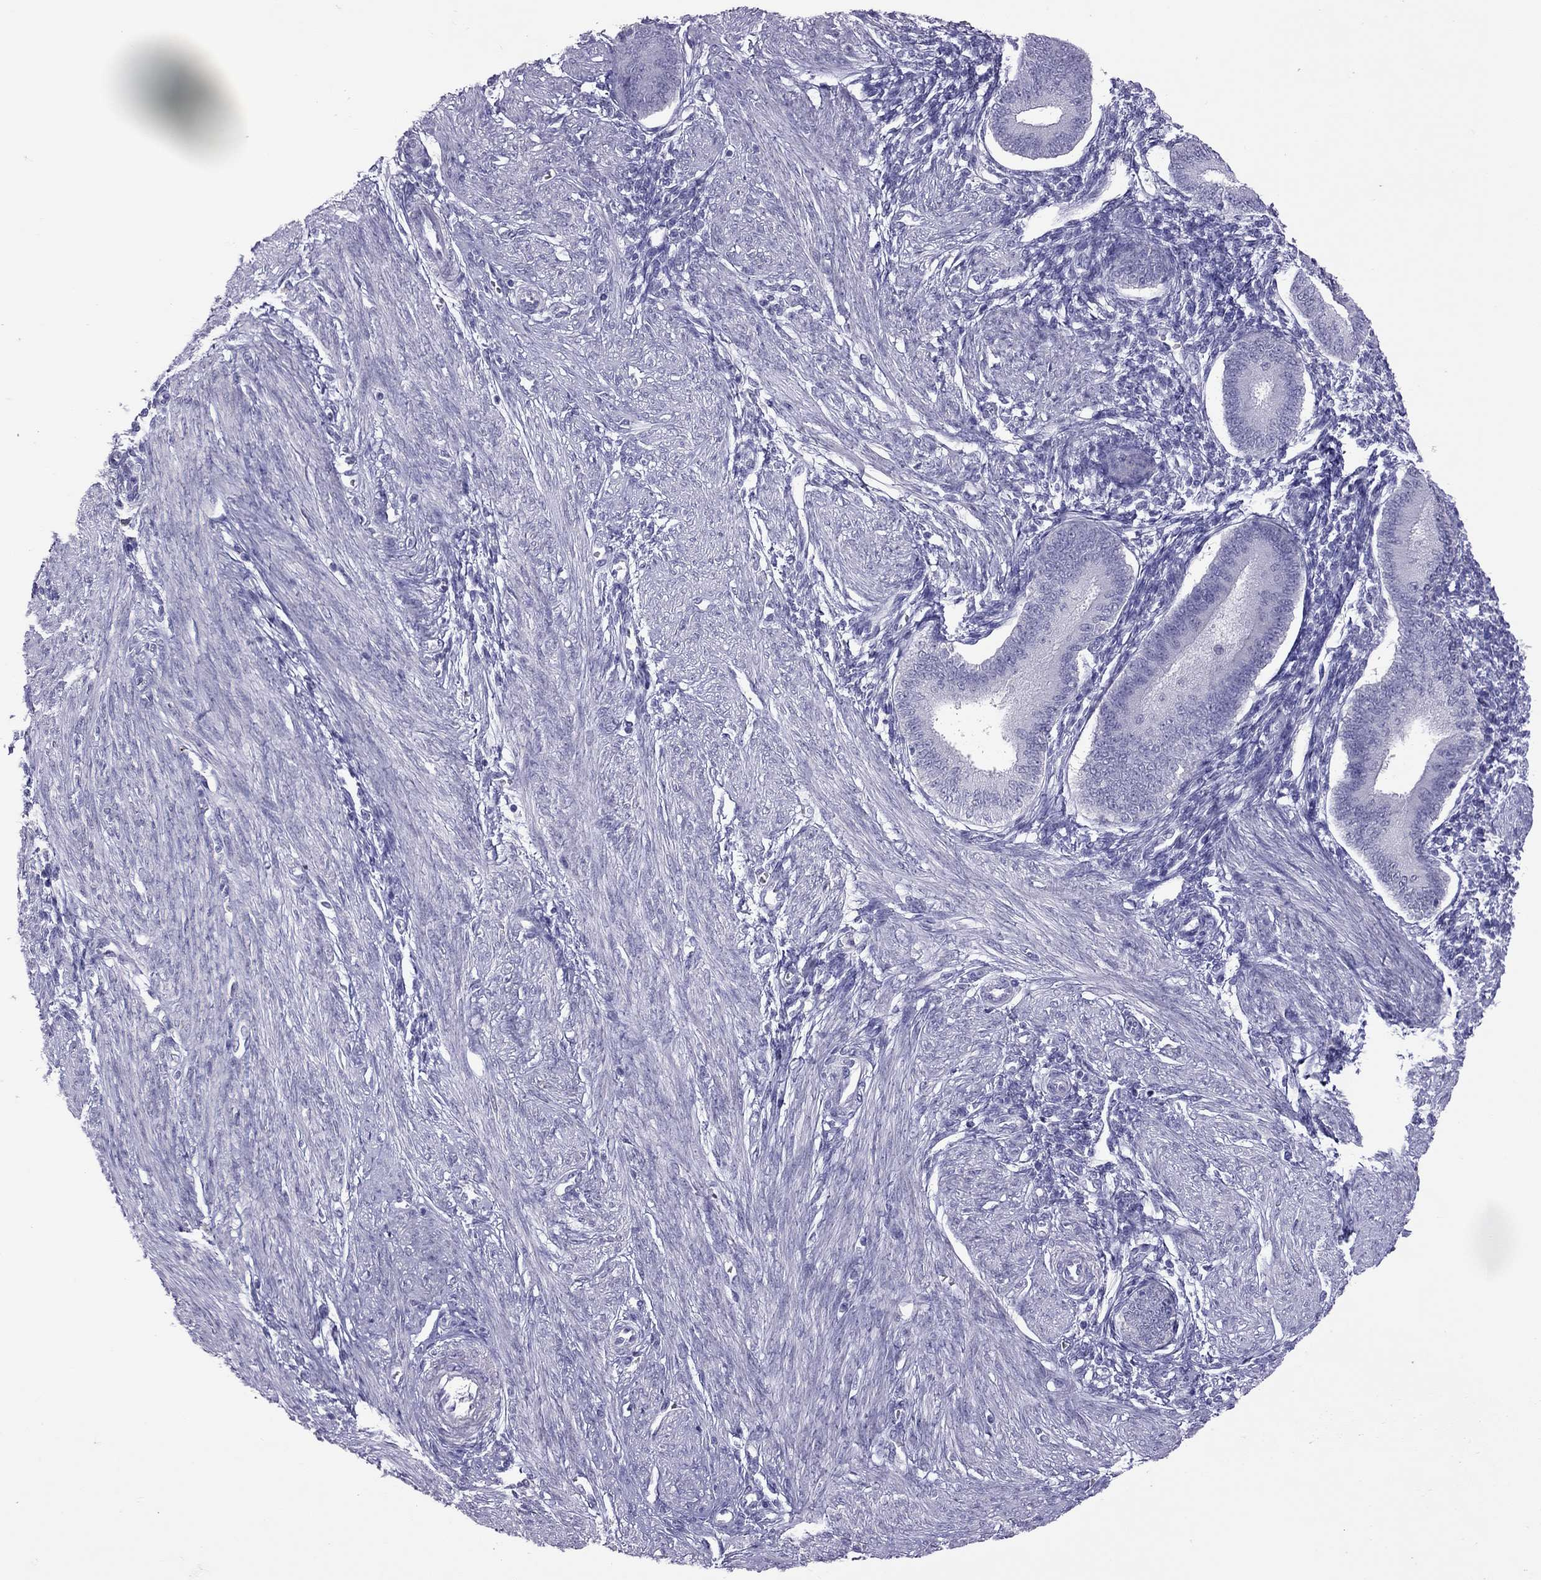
{"staining": {"intensity": "negative", "quantity": "none", "location": "none"}, "tissue": "endometrium", "cell_type": "Cells in endometrial stroma", "image_type": "normal", "snomed": [{"axis": "morphology", "description": "Normal tissue, NOS"}, {"axis": "topography", "description": "Endometrium"}], "caption": "Immunohistochemistry (IHC) micrograph of unremarkable endometrium: endometrium stained with DAB (3,3'-diaminobenzidine) demonstrates no significant protein positivity in cells in endometrial stroma. The staining is performed using DAB (3,3'-diaminobenzidine) brown chromogen with nuclei counter-stained in using hematoxylin.", "gene": "SLAMF1", "patient": {"sex": "female", "age": 39}}